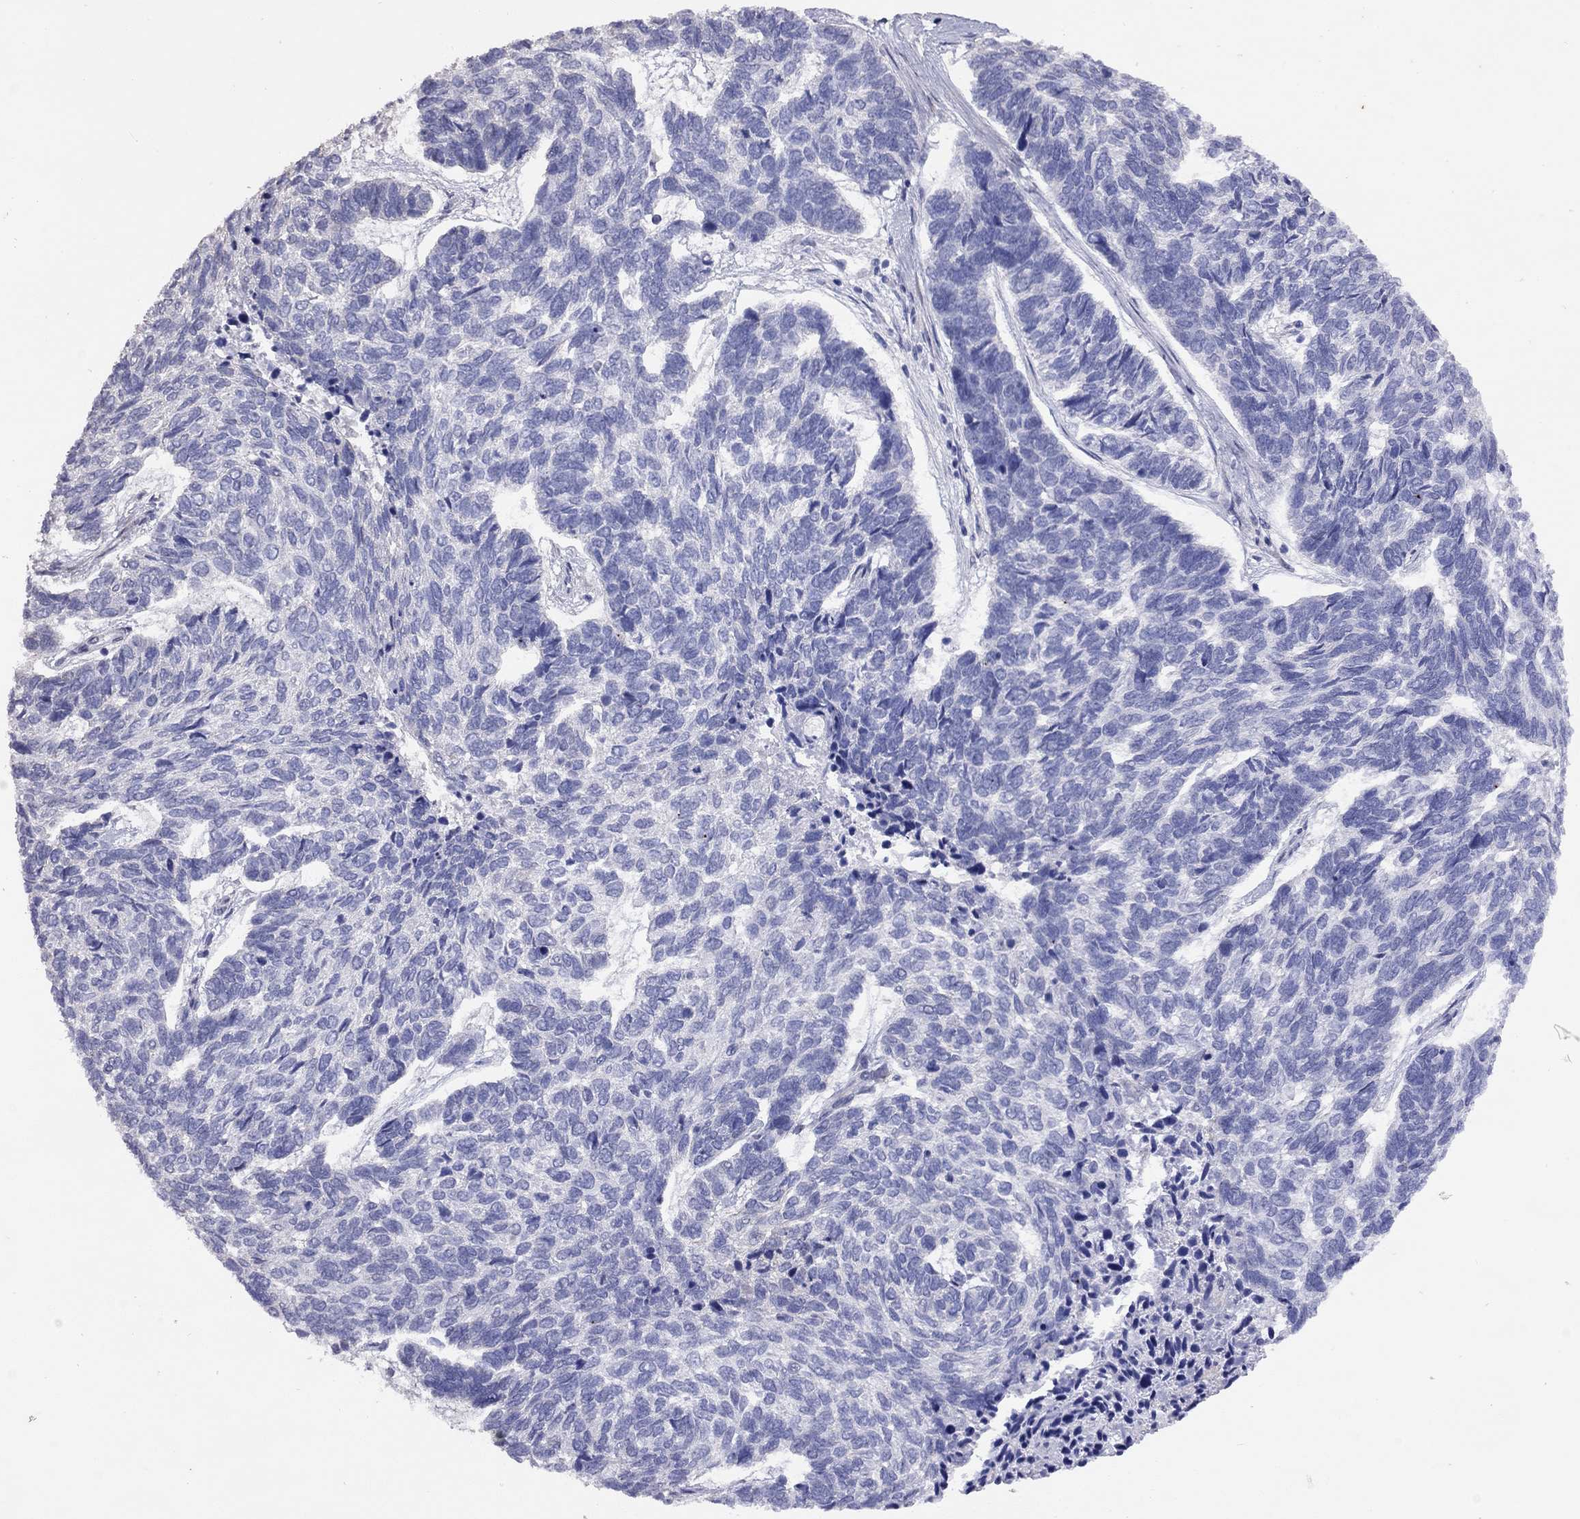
{"staining": {"intensity": "negative", "quantity": "none", "location": "none"}, "tissue": "skin cancer", "cell_type": "Tumor cells", "image_type": "cancer", "snomed": [{"axis": "morphology", "description": "Basal cell carcinoma"}, {"axis": "topography", "description": "Skin"}], "caption": "This image is of skin cancer stained with IHC to label a protein in brown with the nuclei are counter-stained blue. There is no expression in tumor cells.", "gene": "SYTL2", "patient": {"sex": "female", "age": 65}}